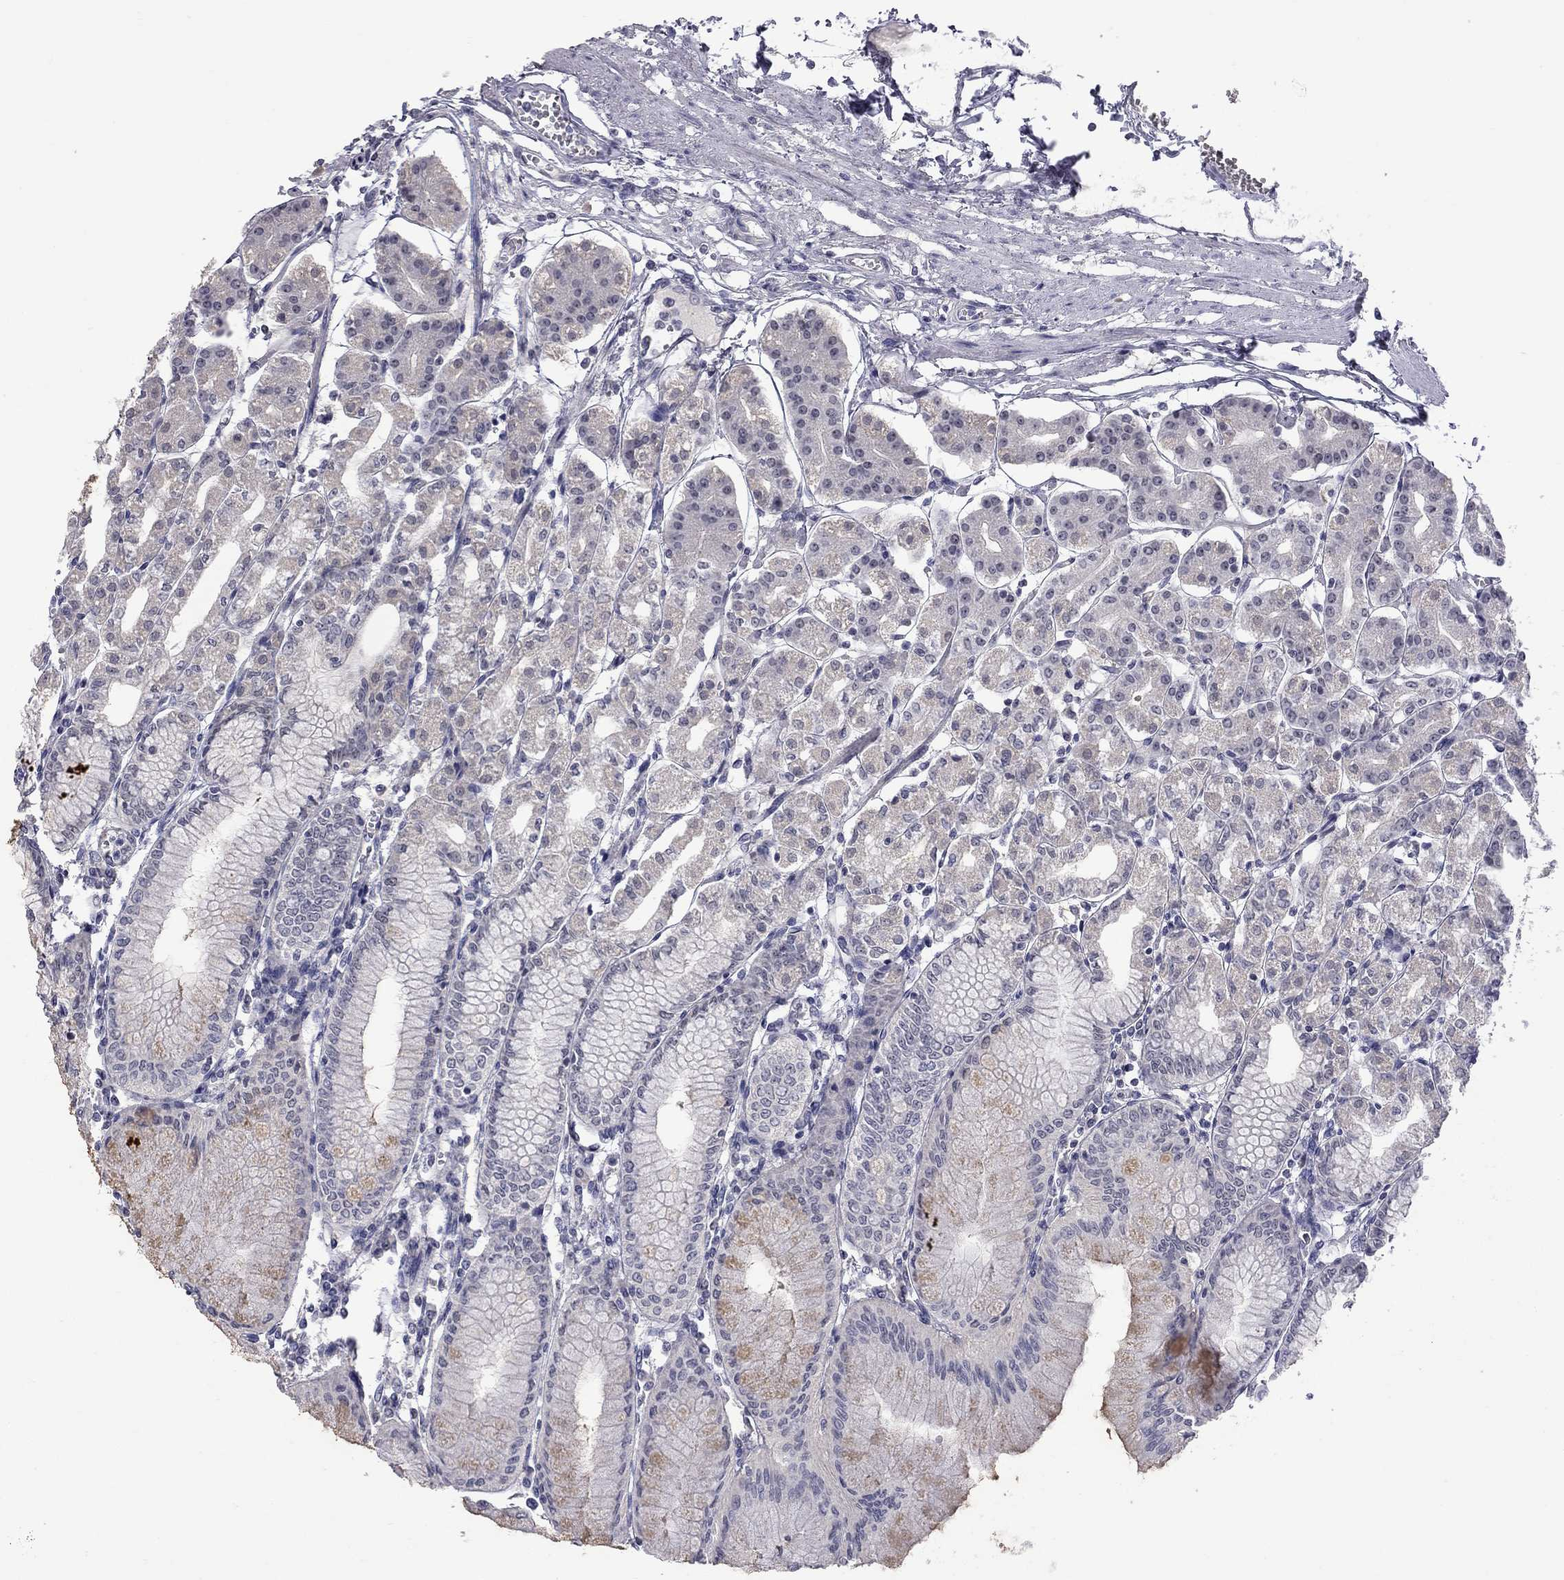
{"staining": {"intensity": "negative", "quantity": "none", "location": "none"}, "tissue": "stomach", "cell_type": "Glandular cells", "image_type": "normal", "snomed": [{"axis": "morphology", "description": "Normal tissue, NOS"}, {"axis": "topography", "description": "Skeletal muscle"}, {"axis": "topography", "description": "Stomach"}], "caption": "IHC of benign stomach displays no expression in glandular cells. (Brightfield microscopy of DAB (3,3'-diaminobenzidine) immunohistochemistry (IHC) at high magnification).", "gene": "GSG1L", "patient": {"sex": "female", "age": 57}}